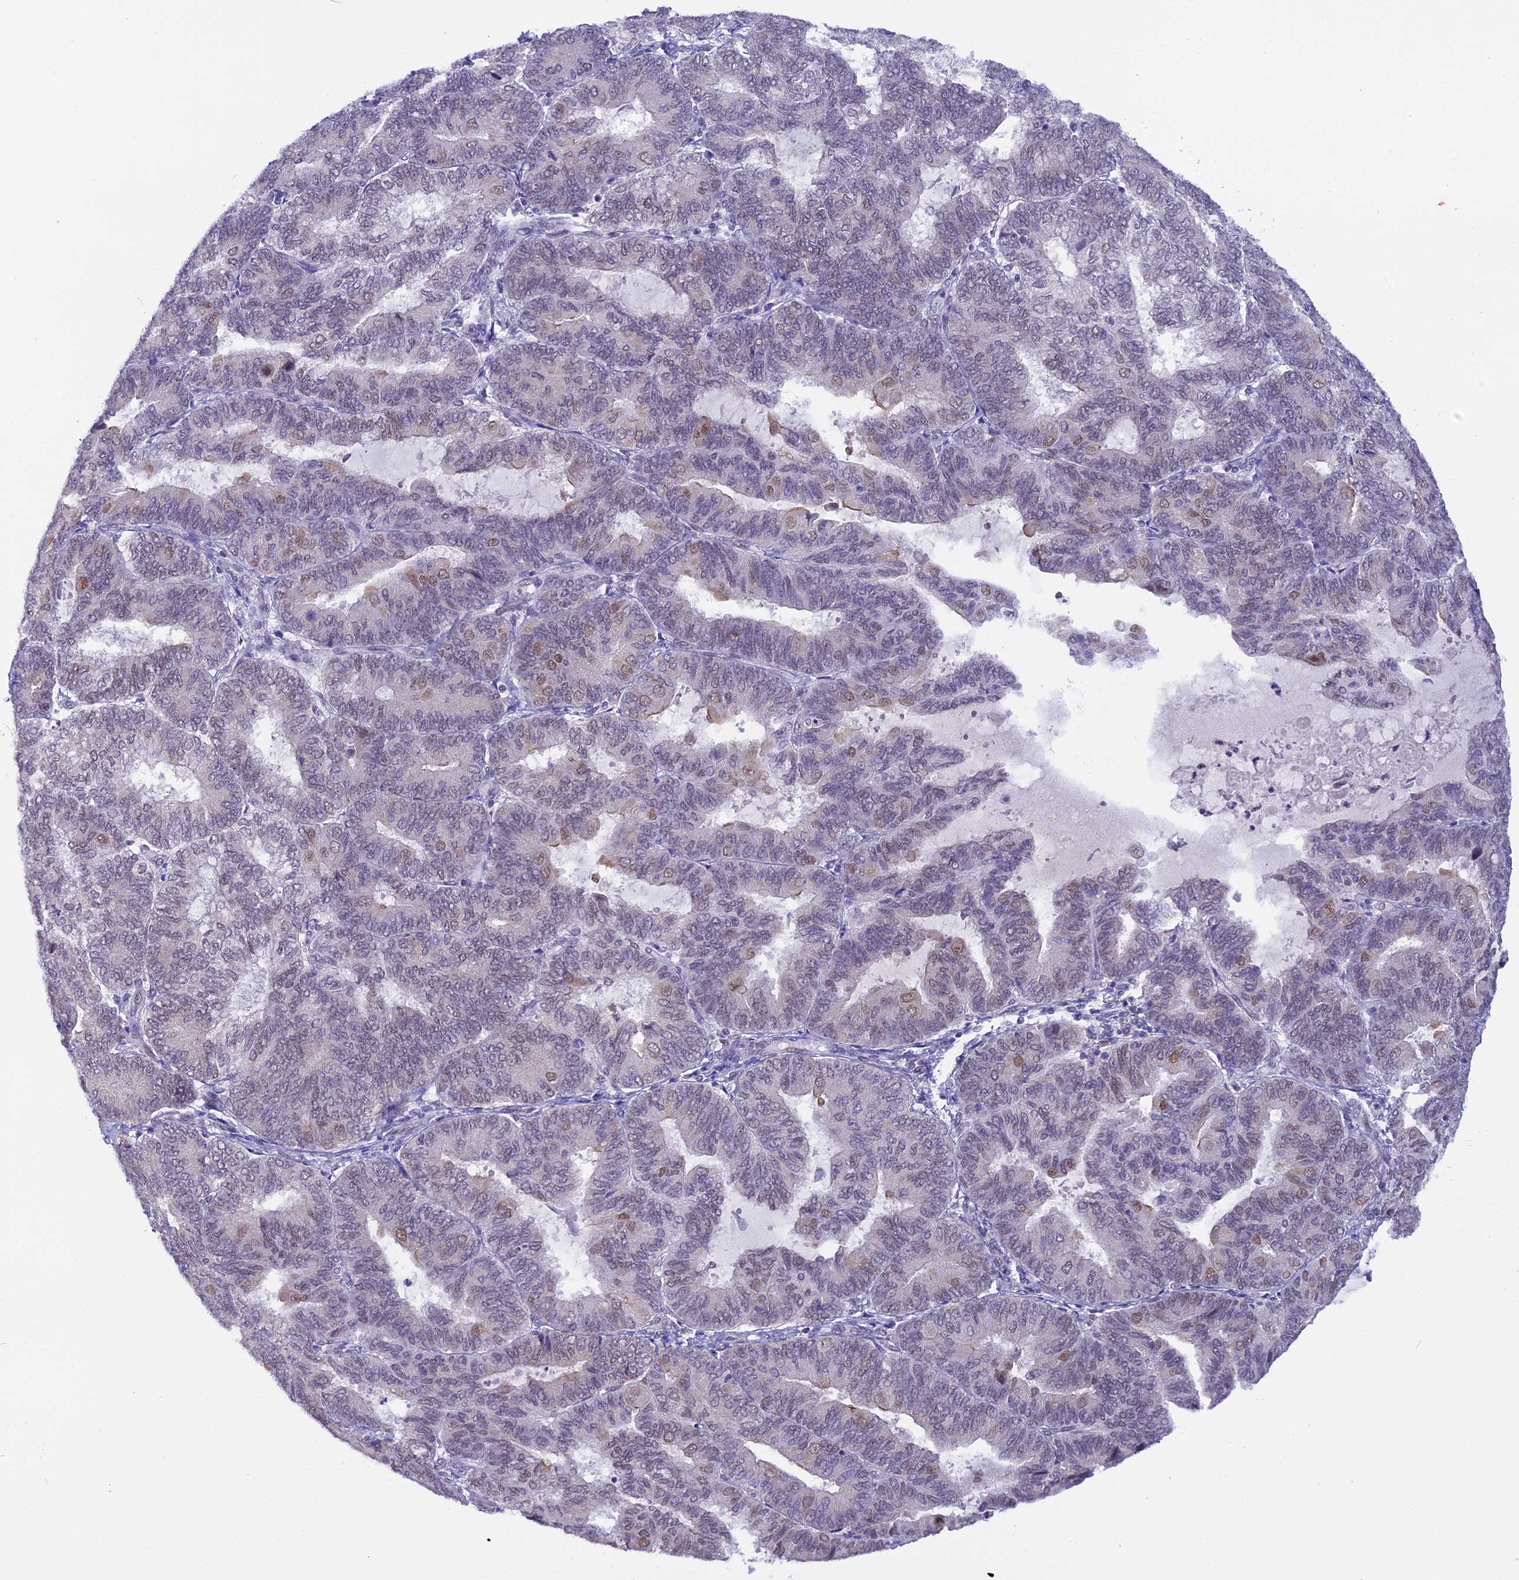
{"staining": {"intensity": "weak", "quantity": "<25%", "location": "nuclear"}, "tissue": "endometrial cancer", "cell_type": "Tumor cells", "image_type": "cancer", "snomed": [{"axis": "morphology", "description": "Adenocarcinoma, NOS"}, {"axis": "topography", "description": "Endometrium"}], "caption": "Endometrial cancer was stained to show a protein in brown. There is no significant positivity in tumor cells.", "gene": "OSGEP", "patient": {"sex": "female", "age": 81}}